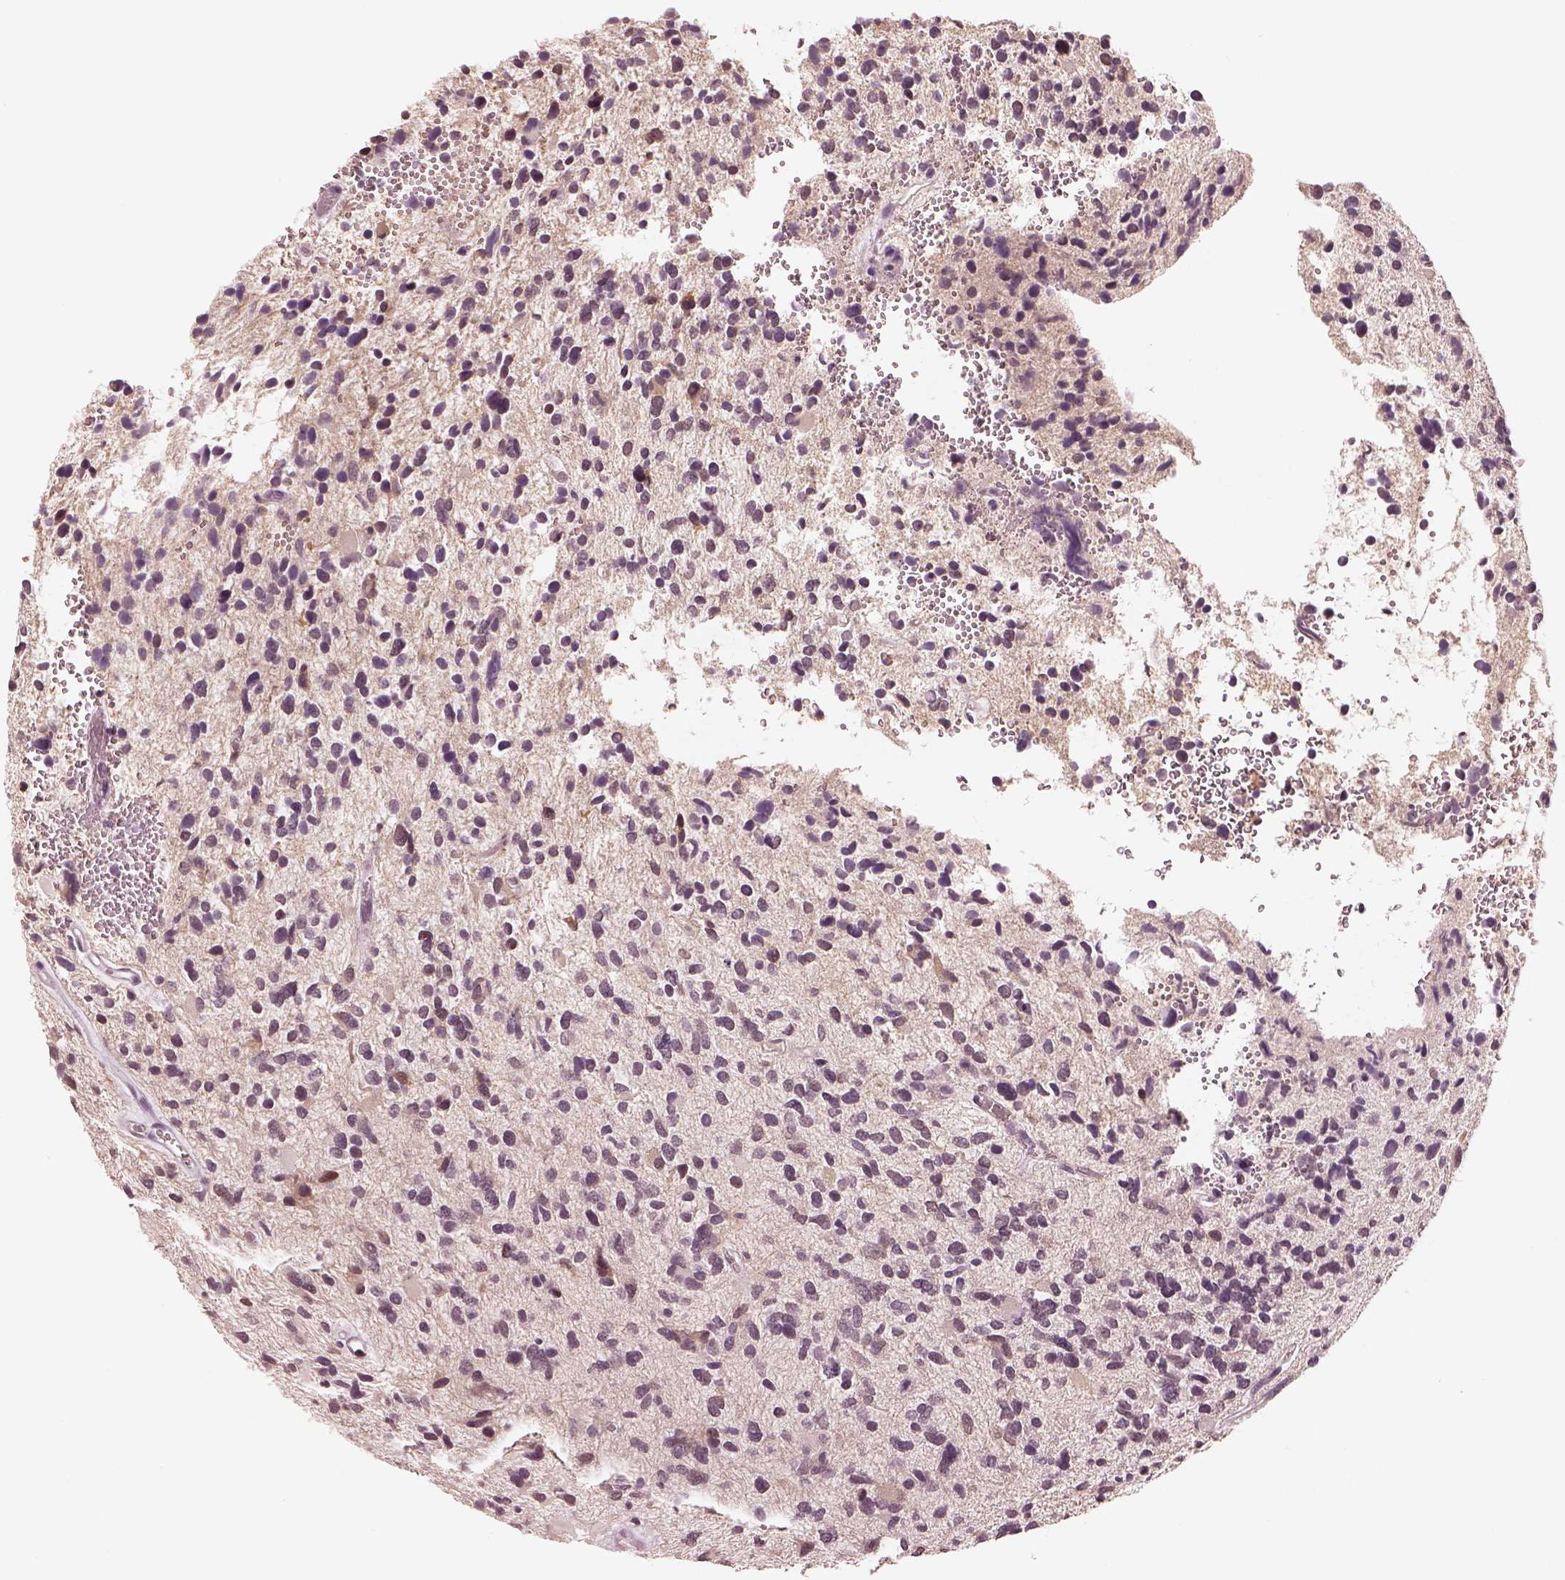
{"staining": {"intensity": "negative", "quantity": "none", "location": "none"}, "tissue": "glioma", "cell_type": "Tumor cells", "image_type": "cancer", "snomed": [{"axis": "morphology", "description": "Glioma, malignant, High grade"}, {"axis": "topography", "description": "Brain"}], "caption": "Glioma was stained to show a protein in brown. There is no significant positivity in tumor cells.", "gene": "EGR4", "patient": {"sex": "female", "age": 11}}